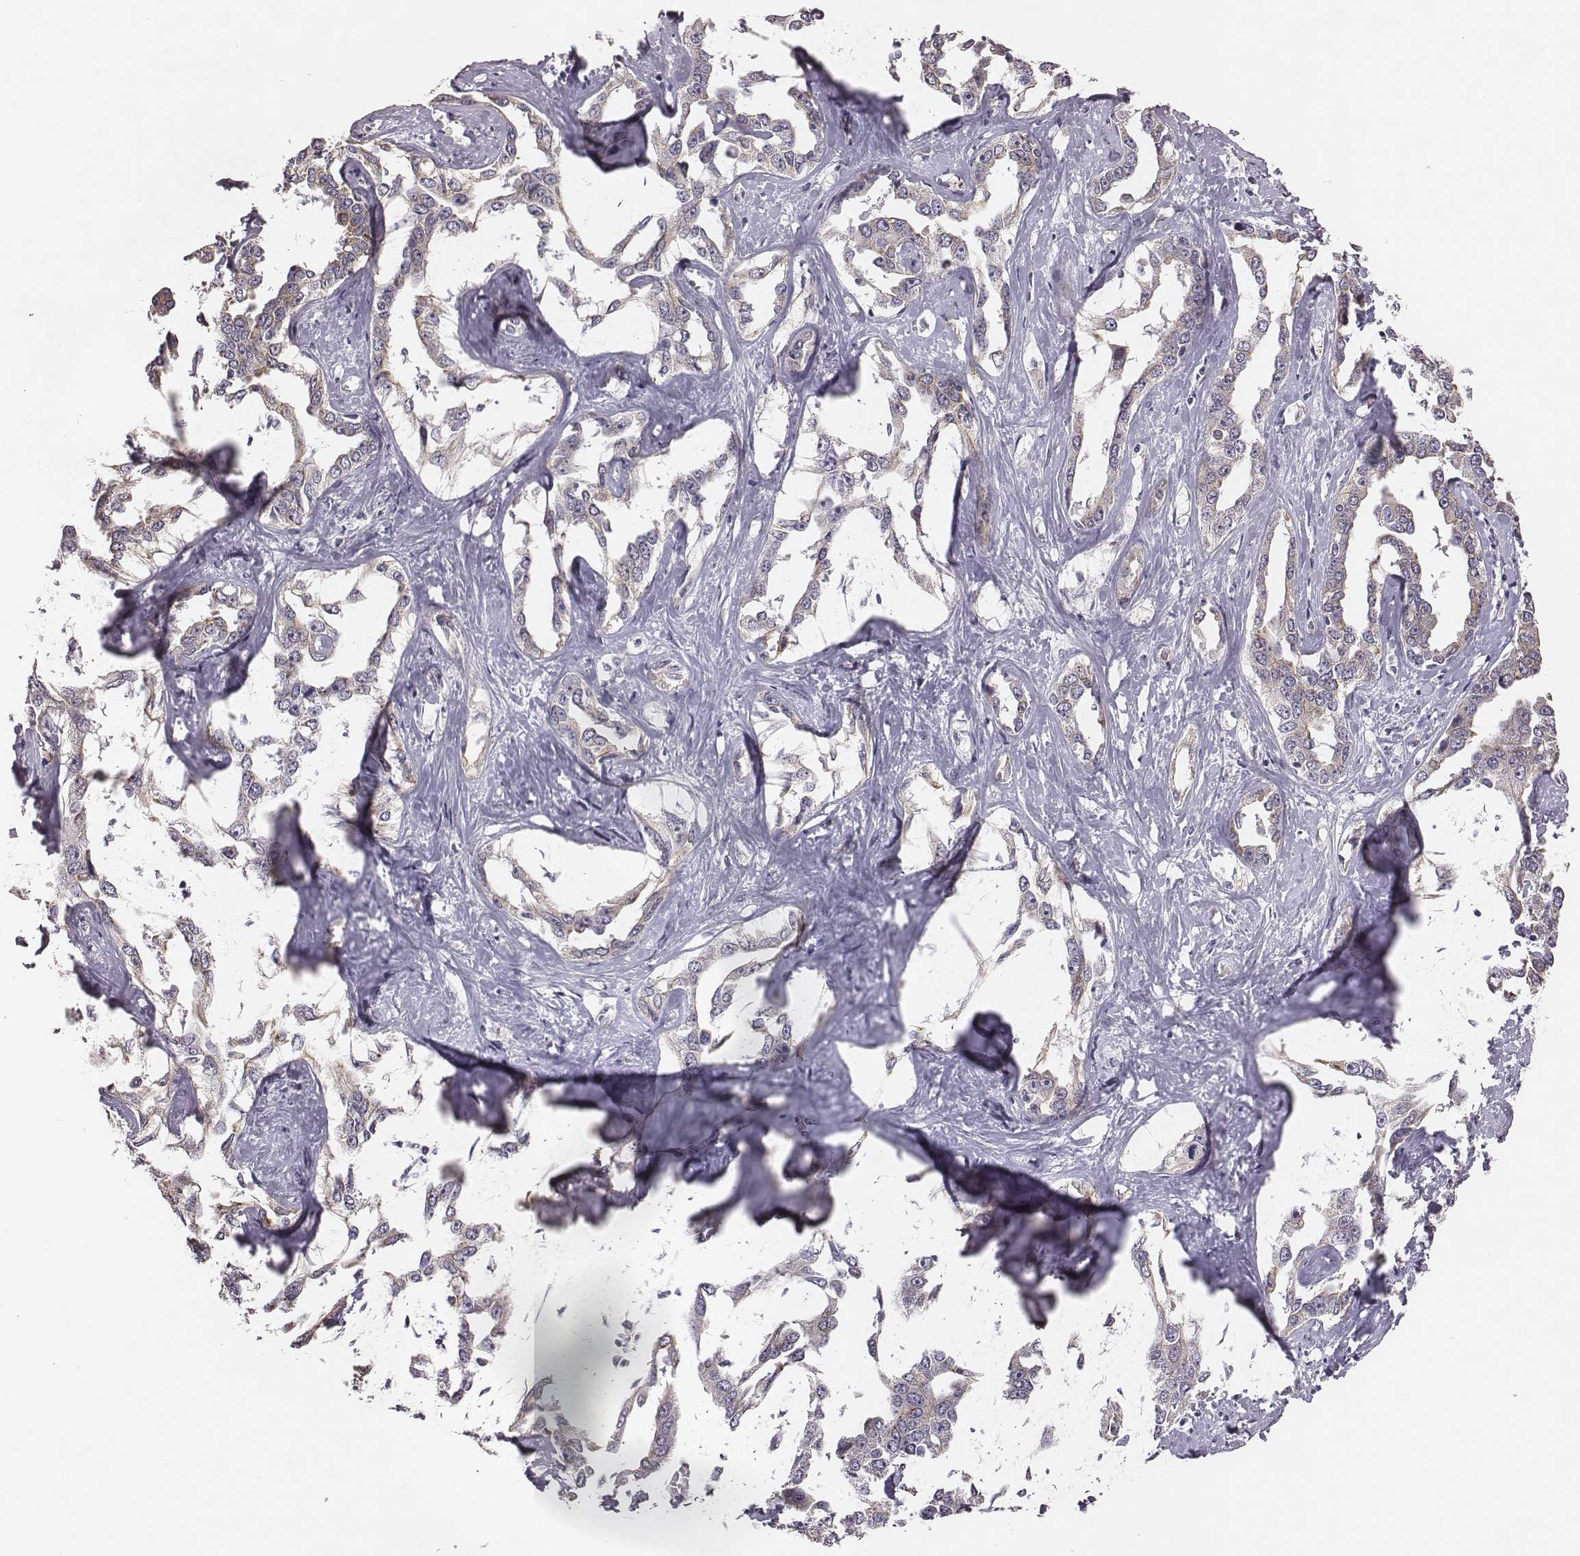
{"staining": {"intensity": "weak", "quantity": "<25%", "location": "cytoplasmic/membranous"}, "tissue": "liver cancer", "cell_type": "Tumor cells", "image_type": "cancer", "snomed": [{"axis": "morphology", "description": "Cholangiocarcinoma"}, {"axis": "topography", "description": "Liver"}], "caption": "Photomicrograph shows no significant protein staining in tumor cells of cholangiocarcinoma (liver).", "gene": "SCARF1", "patient": {"sex": "male", "age": 59}}